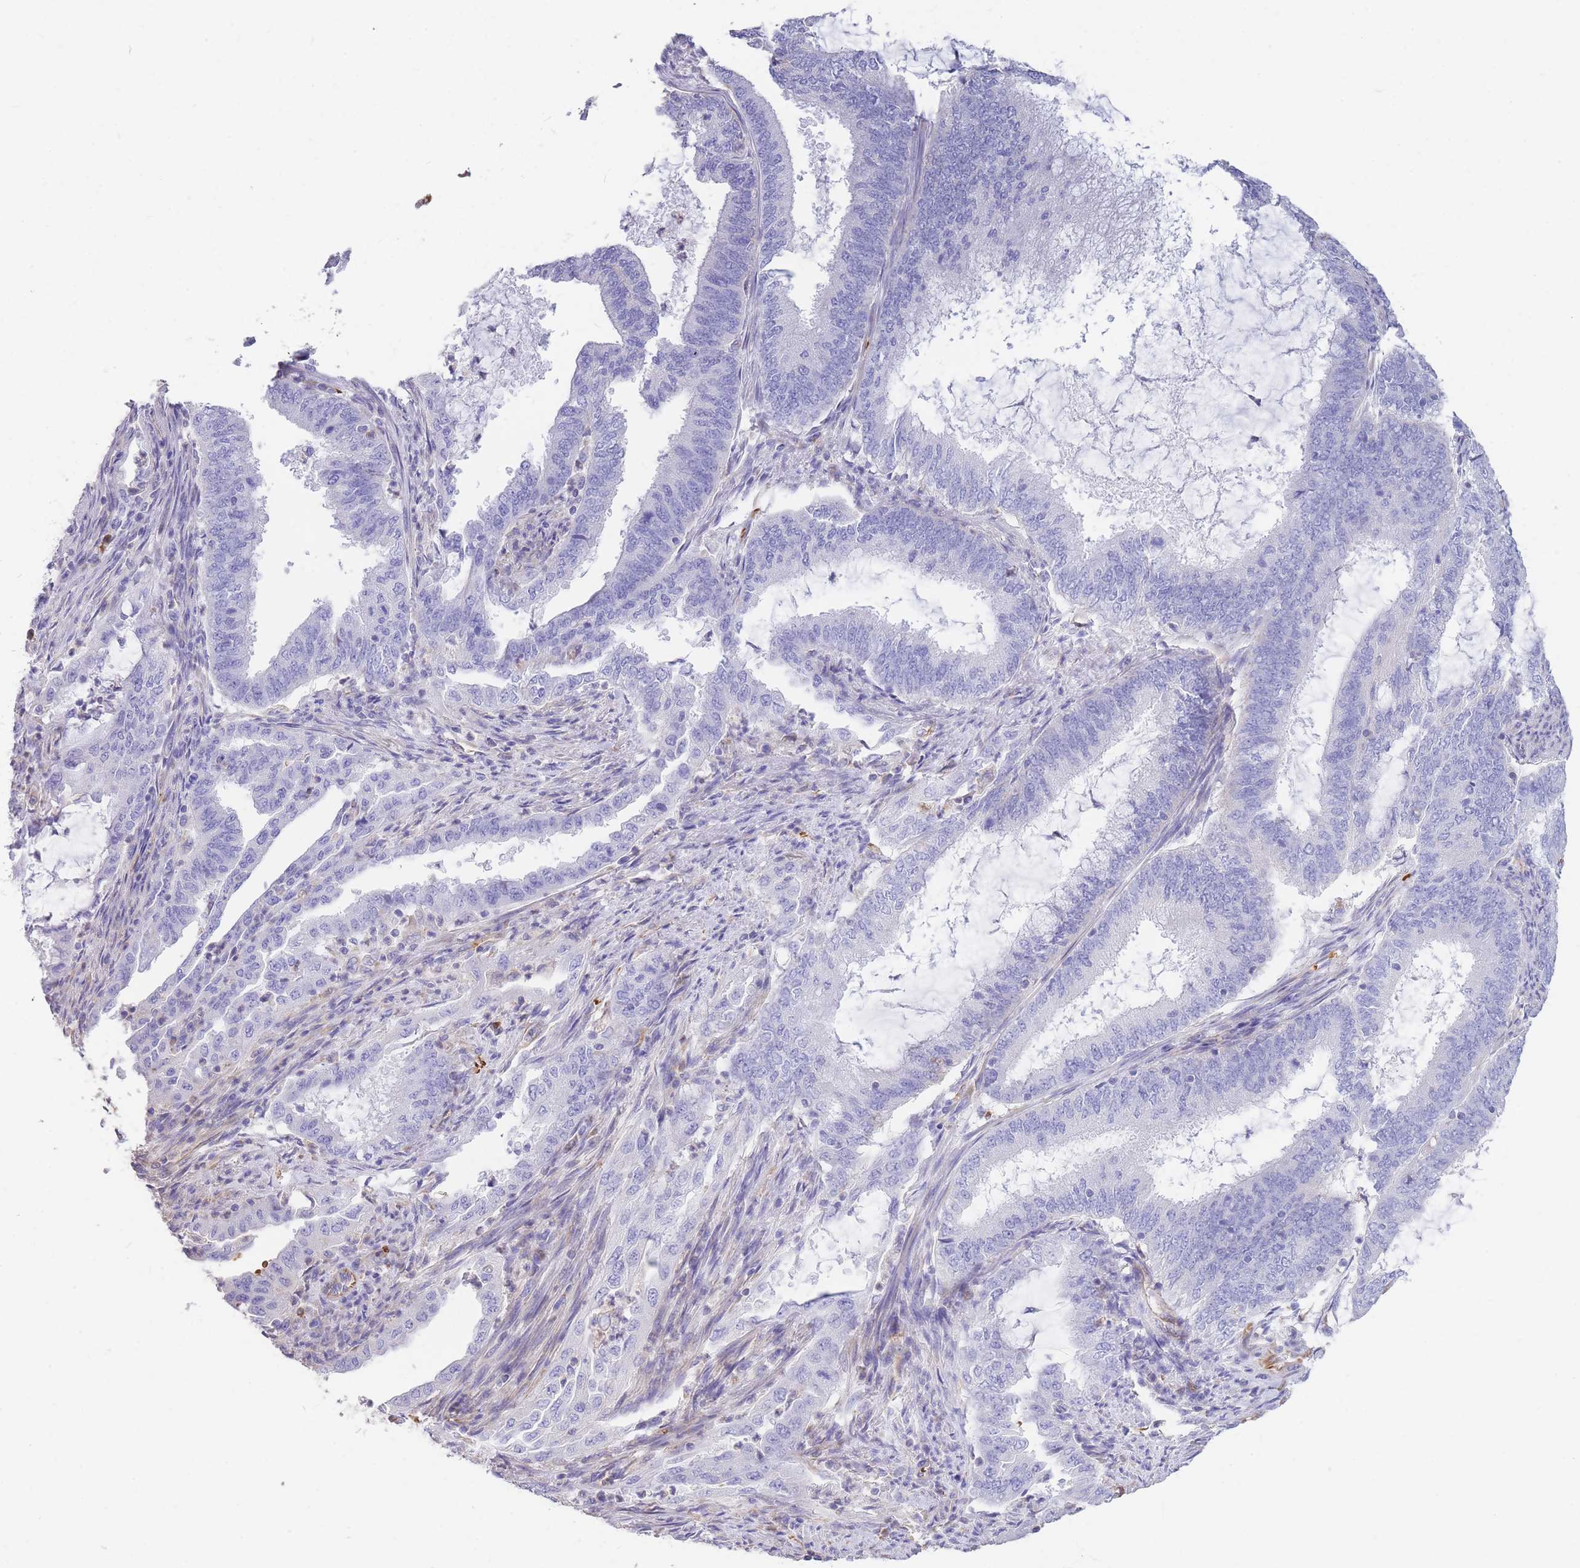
{"staining": {"intensity": "negative", "quantity": "none", "location": "none"}, "tissue": "endometrial cancer", "cell_type": "Tumor cells", "image_type": "cancer", "snomed": [{"axis": "morphology", "description": "Adenocarcinoma, NOS"}, {"axis": "topography", "description": "Endometrium"}], "caption": "Endometrial cancer was stained to show a protein in brown. There is no significant staining in tumor cells. (DAB (3,3'-diaminobenzidine) IHC, high magnification).", "gene": "ANKRD53", "patient": {"sex": "female", "age": 51}}